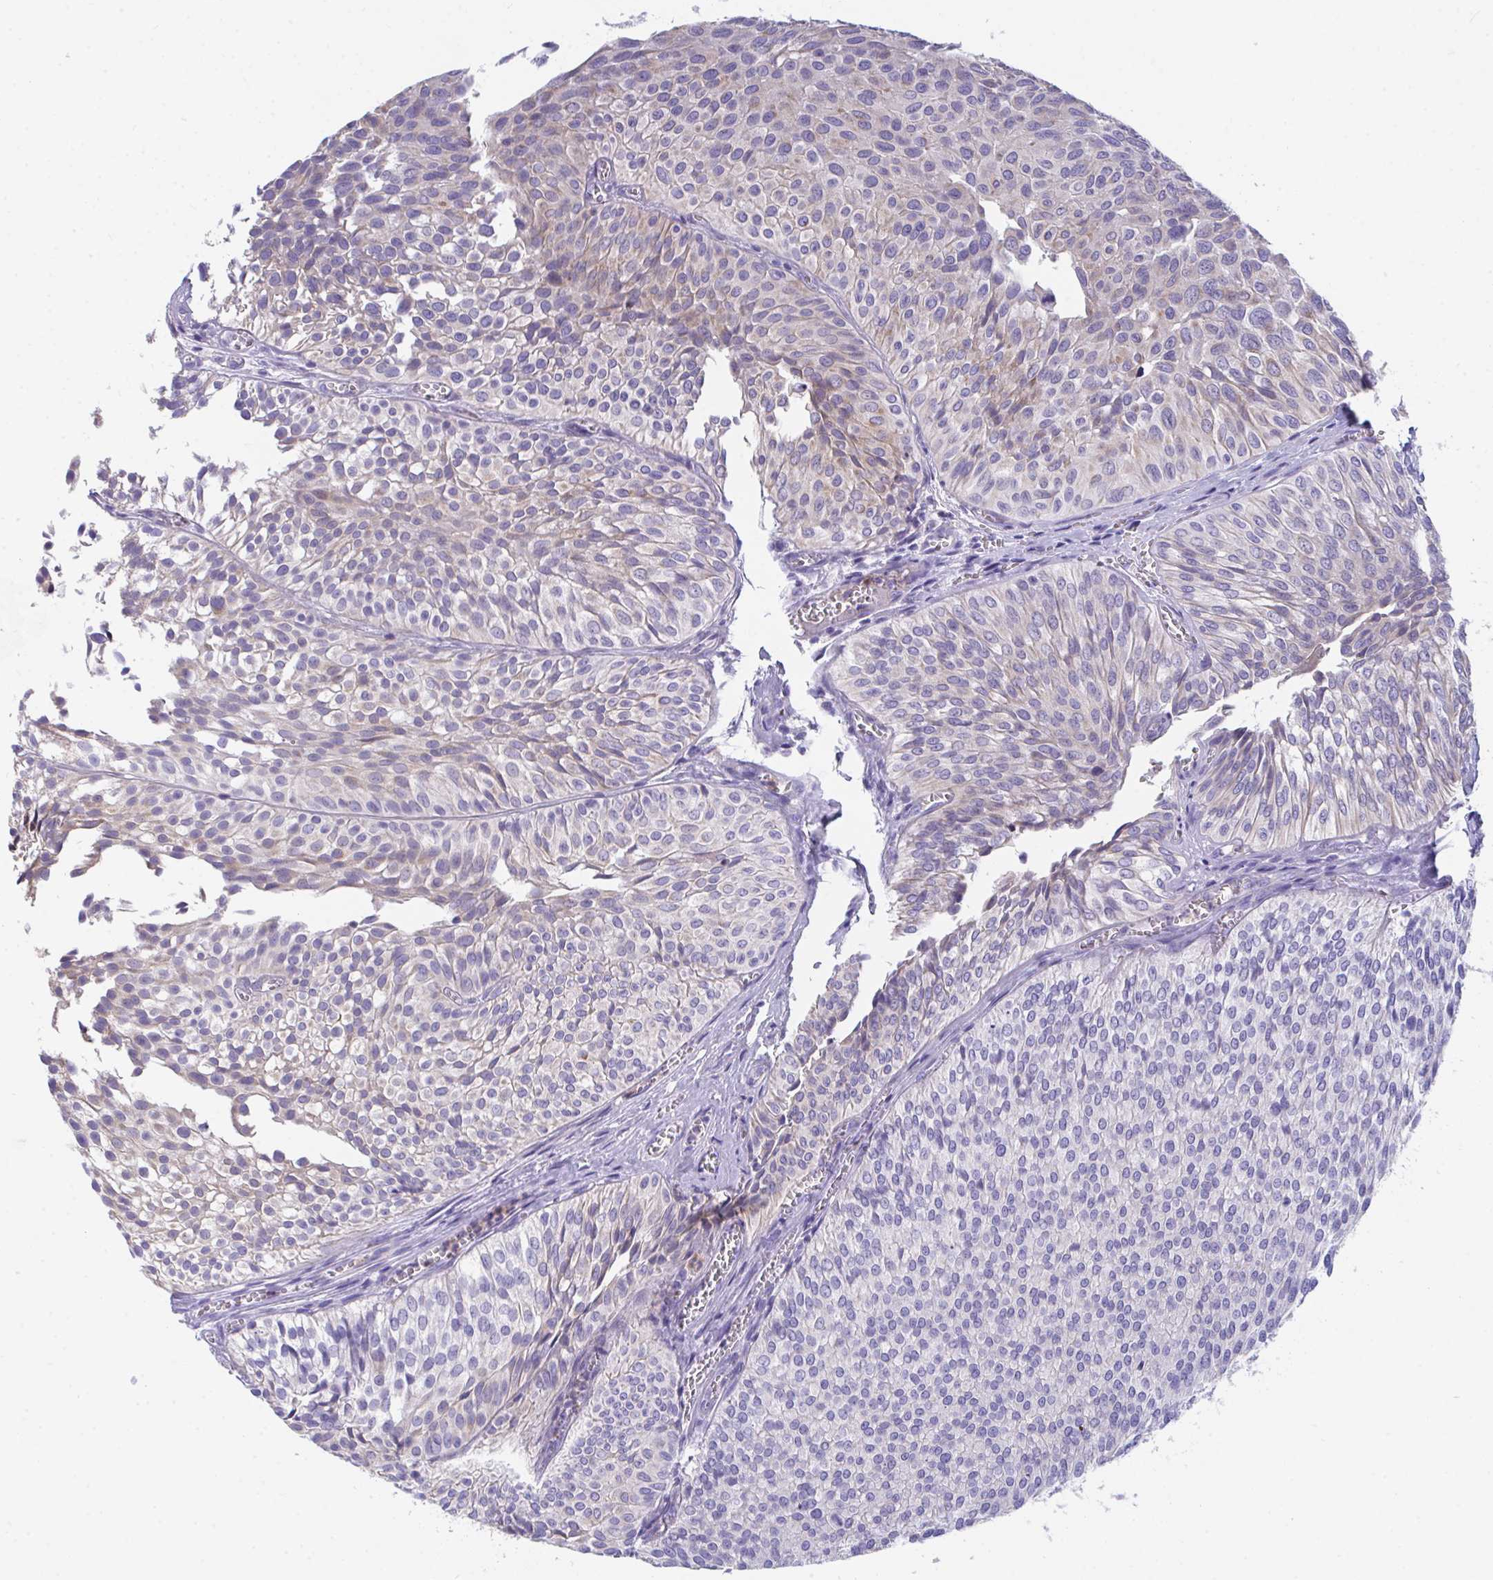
{"staining": {"intensity": "weak", "quantity": "<25%", "location": "cytoplasmic/membranous"}, "tissue": "urothelial cancer", "cell_type": "Tumor cells", "image_type": "cancer", "snomed": [{"axis": "morphology", "description": "Urothelial carcinoma, Low grade"}, {"axis": "topography", "description": "Urinary bladder"}], "caption": "The photomicrograph displays no significant expression in tumor cells of urothelial carcinoma (low-grade).", "gene": "COA5", "patient": {"sex": "male", "age": 91}}